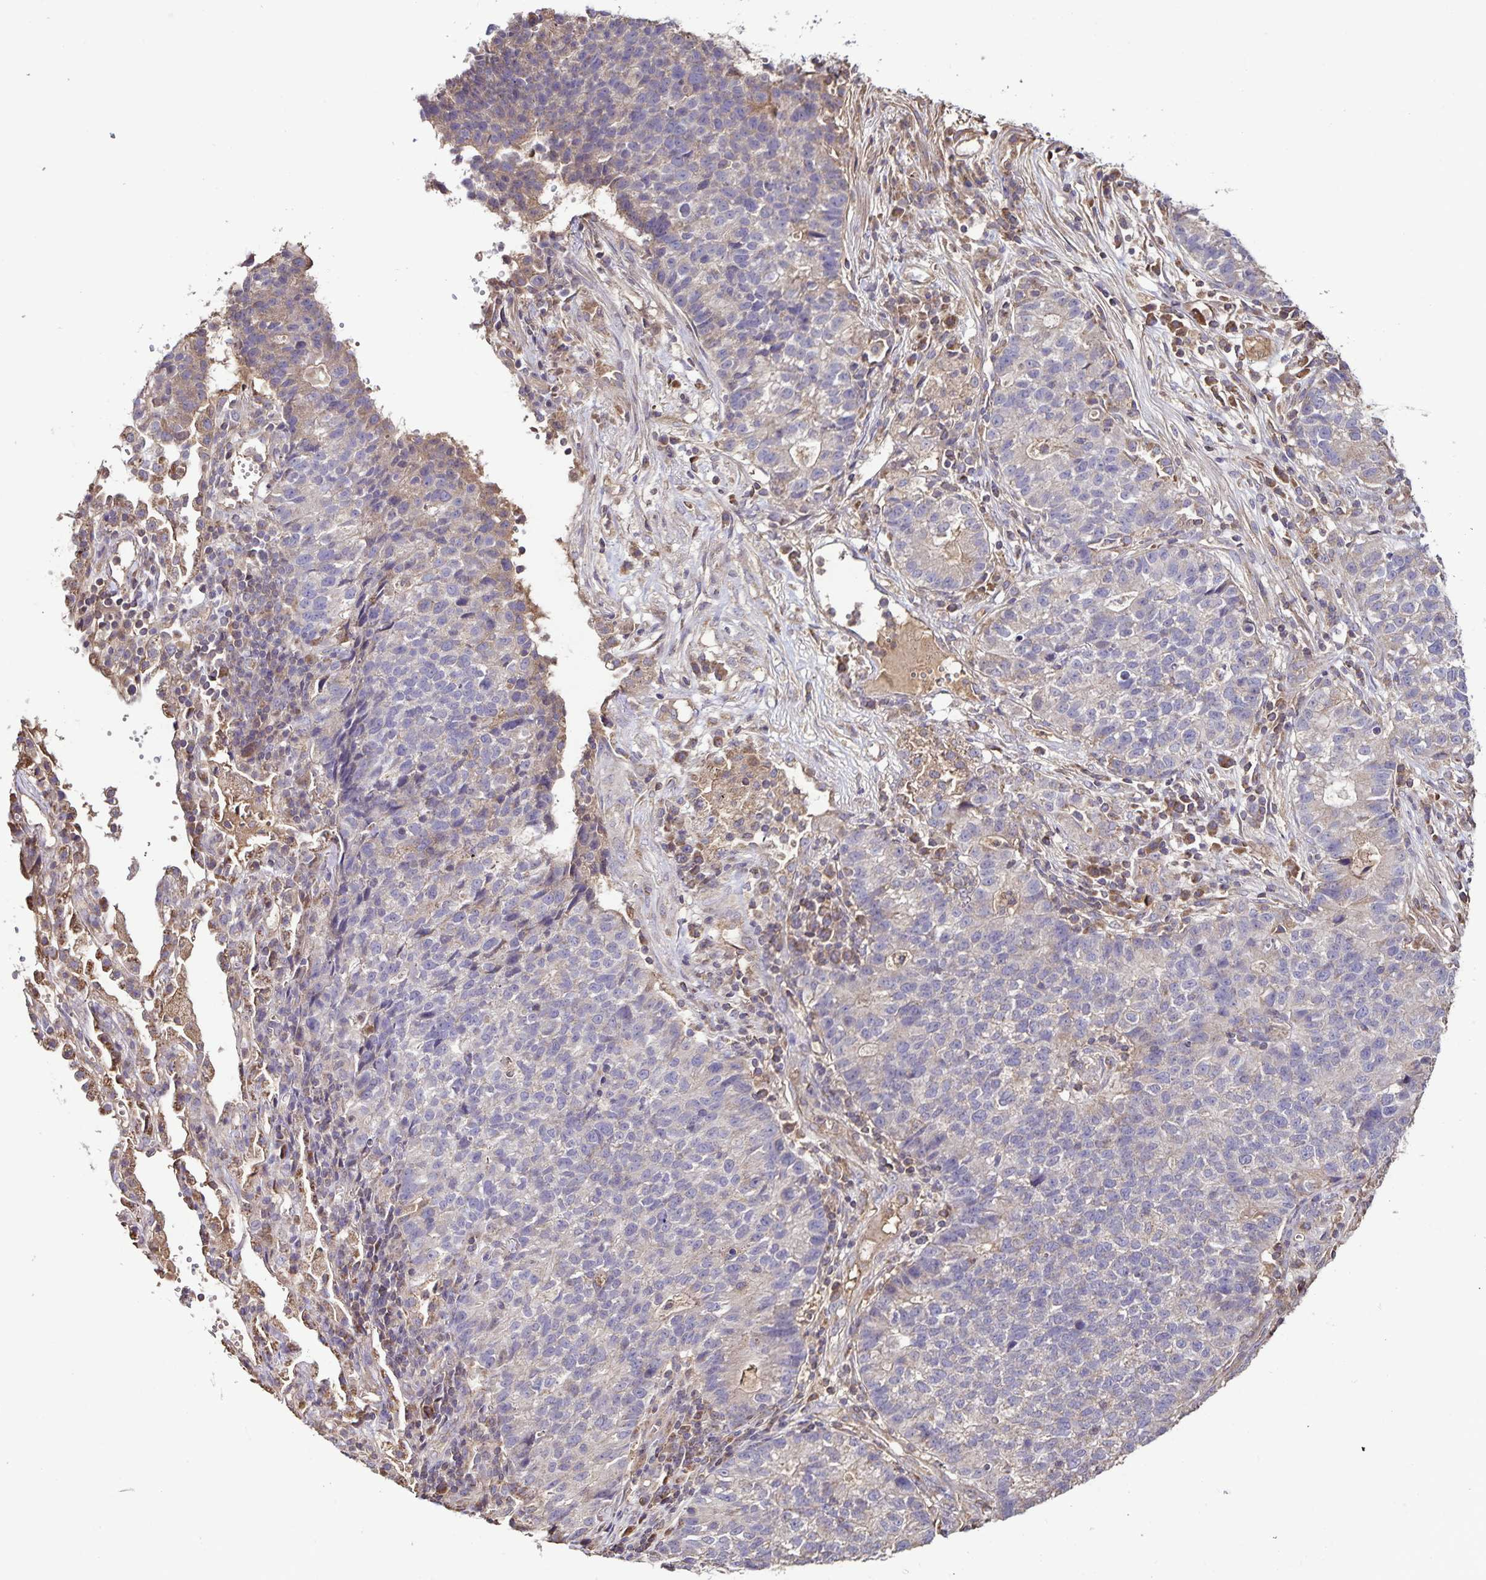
{"staining": {"intensity": "negative", "quantity": "none", "location": "none"}, "tissue": "lung cancer", "cell_type": "Tumor cells", "image_type": "cancer", "snomed": [{"axis": "morphology", "description": "Adenocarcinoma, NOS"}, {"axis": "topography", "description": "Lung"}], "caption": "High power microscopy histopathology image of an immunohistochemistry photomicrograph of lung cancer, revealing no significant positivity in tumor cells.", "gene": "MAN1A1", "patient": {"sex": "male", "age": 57}}